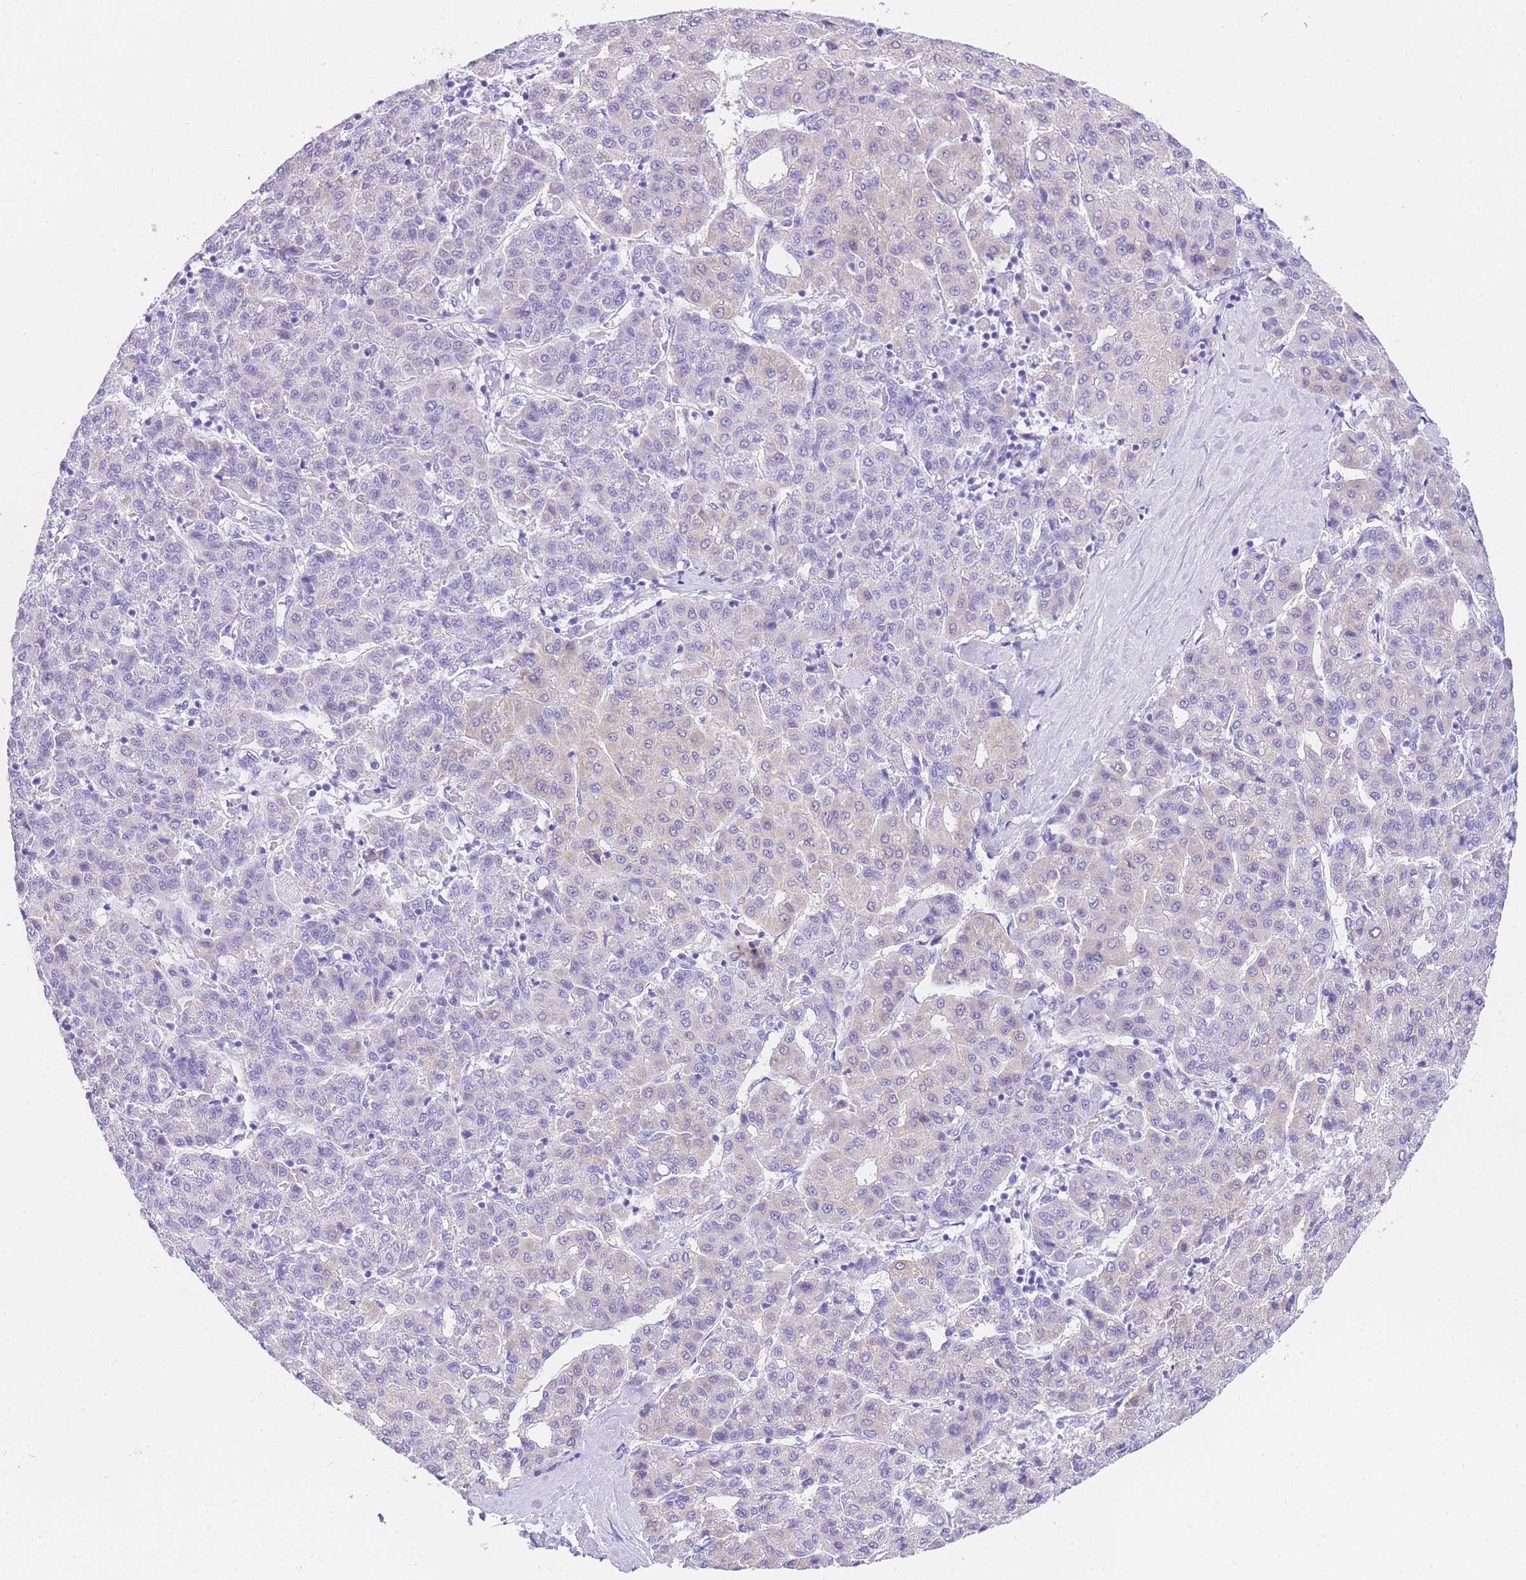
{"staining": {"intensity": "negative", "quantity": "none", "location": "none"}, "tissue": "liver cancer", "cell_type": "Tumor cells", "image_type": "cancer", "snomed": [{"axis": "morphology", "description": "Carcinoma, Hepatocellular, NOS"}, {"axis": "topography", "description": "Liver"}], "caption": "Image shows no protein staining in tumor cells of liver cancer (hepatocellular carcinoma) tissue. (Stains: DAB (3,3'-diaminobenzidine) immunohistochemistry (IHC) with hematoxylin counter stain, Microscopy: brightfield microscopy at high magnification).", "gene": "NKD2", "patient": {"sex": "male", "age": 65}}